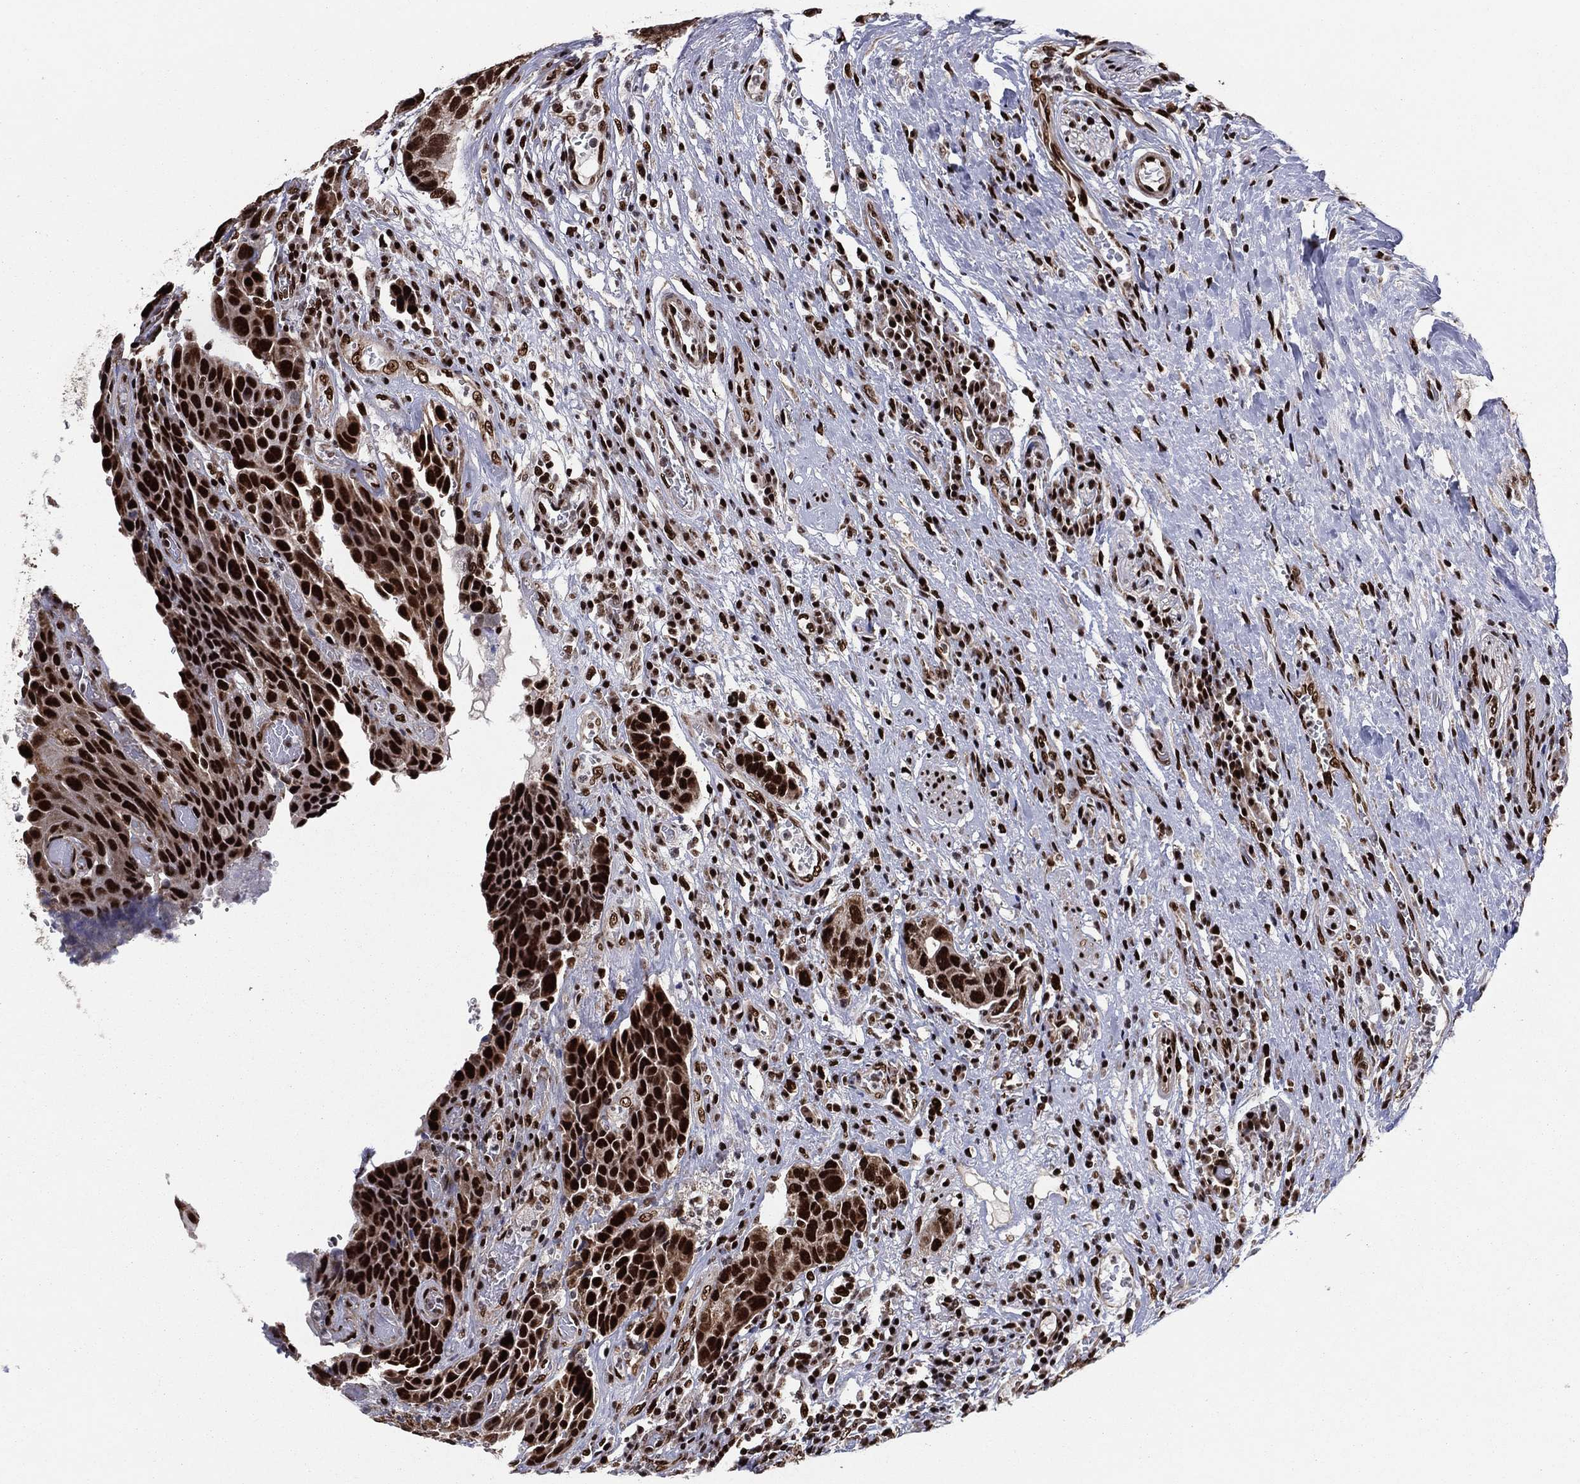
{"staining": {"intensity": "strong", "quantity": ">75%", "location": "nuclear"}, "tissue": "urothelial cancer", "cell_type": "Tumor cells", "image_type": "cancer", "snomed": [{"axis": "morphology", "description": "Urothelial carcinoma, High grade"}, {"axis": "topography", "description": "Urinary bladder"}], "caption": "High-magnification brightfield microscopy of urothelial carcinoma (high-grade) stained with DAB (brown) and counterstained with hematoxylin (blue). tumor cells exhibit strong nuclear positivity is seen in approximately>75% of cells.", "gene": "TP53BP1", "patient": {"sex": "female", "age": 70}}